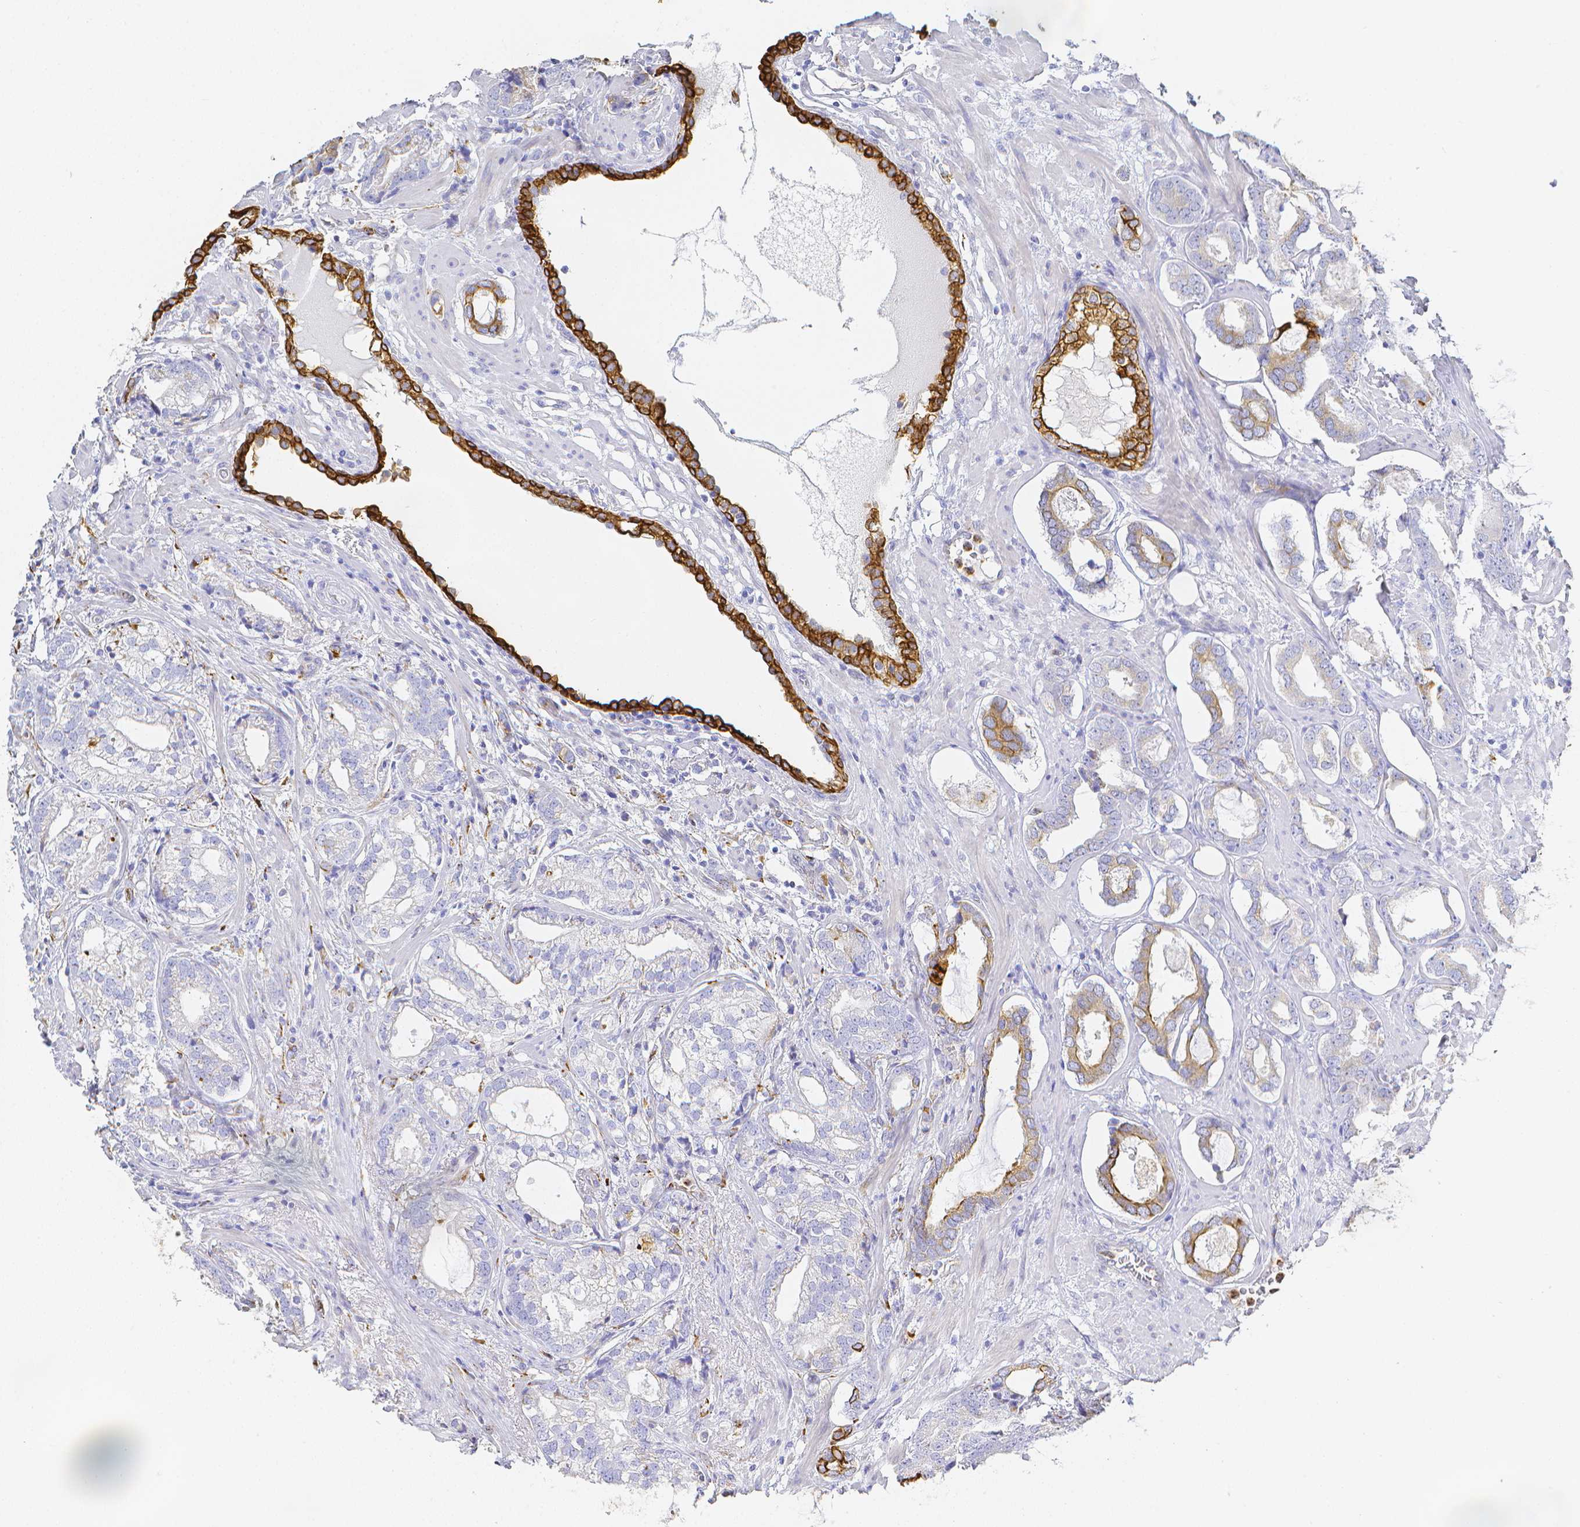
{"staining": {"intensity": "weak", "quantity": "<25%", "location": "cytoplasmic/membranous"}, "tissue": "prostate cancer", "cell_type": "Tumor cells", "image_type": "cancer", "snomed": [{"axis": "morphology", "description": "Adenocarcinoma, High grade"}, {"axis": "topography", "description": "Prostate"}], "caption": "Histopathology image shows no significant protein expression in tumor cells of prostate cancer (high-grade adenocarcinoma). The staining was performed using DAB to visualize the protein expression in brown, while the nuclei were stained in blue with hematoxylin (Magnification: 20x).", "gene": "SMURF1", "patient": {"sex": "male", "age": 75}}